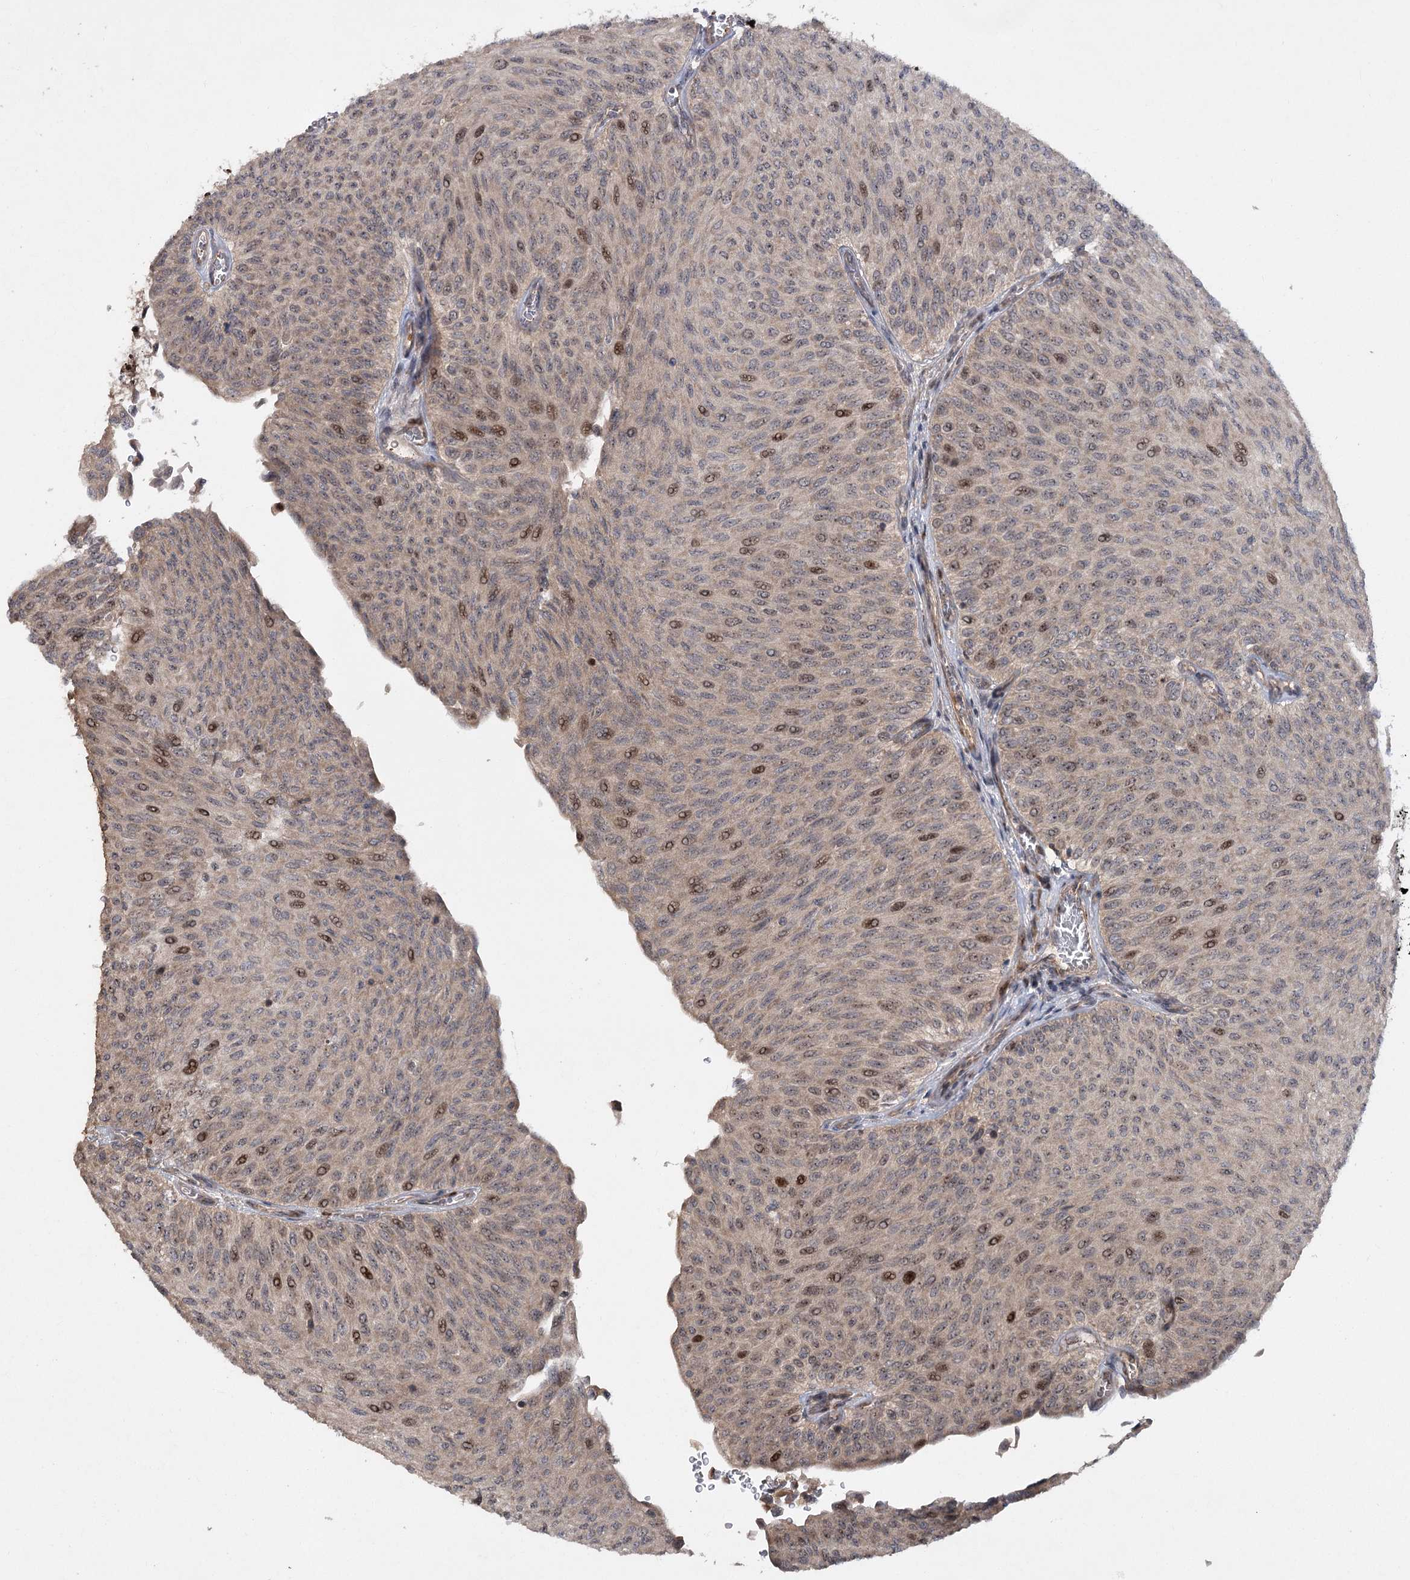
{"staining": {"intensity": "moderate", "quantity": "<25%", "location": "cytoplasmic/membranous,nuclear"}, "tissue": "urothelial cancer", "cell_type": "Tumor cells", "image_type": "cancer", "snomed": [{"axis": "morphology", "description": "Urothelial carcinoma, Low grade"}, {"axis": "topography", "description": "Urinary bladder"}], "caption": "Protein expression analysis of human urothelial cancer reveals moderate cytoplasmic/membranous and nuclear positivity in approximately <25% of tumor cells.", "gene": "PIK3C2A", "patient": {"sex": "male", "age": 78}}